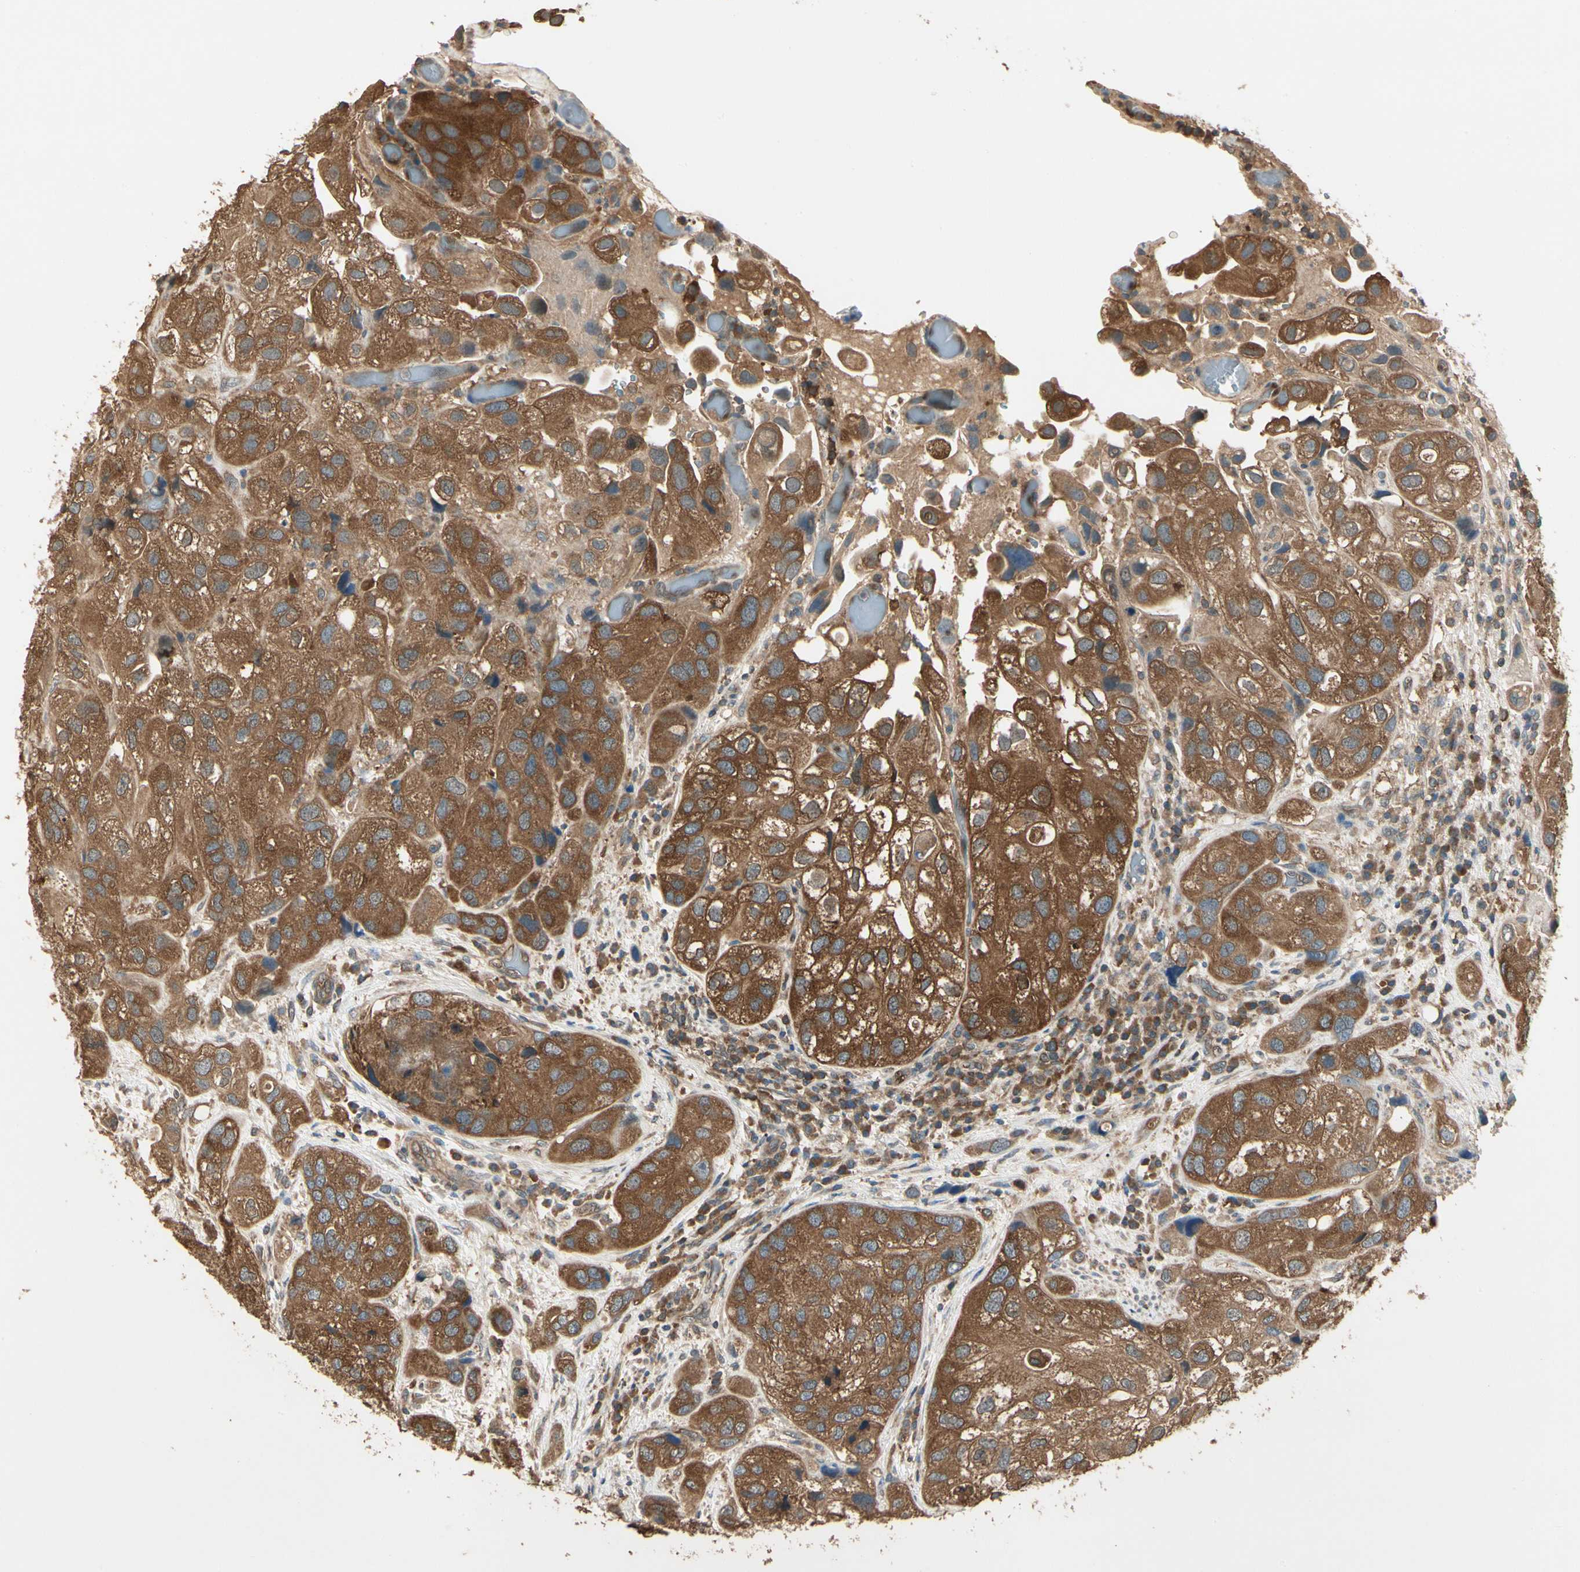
{"staining": {"intensity": "strong", "quantity": ">75%", "location": "cytoplasmic/membranous"}, "tissue": "urothelial cancer", "cell_type": "Tumor cells", "image_type": "cancer", "snomed": [{"axis": "morphology", "description": "Urothelial carcinoma, High grade"}, {"axis": "topography", "description": "Urinary bladder"}], "caption": "Brown immunohistochemical staining in human urothelial carcinoma (high-grade) demonstrates strong cytoplasmic/membranous expression in approximately >75% of tumor cells.", "gene": "CCT7", "patient": {"sex": "female", "age": 64}}